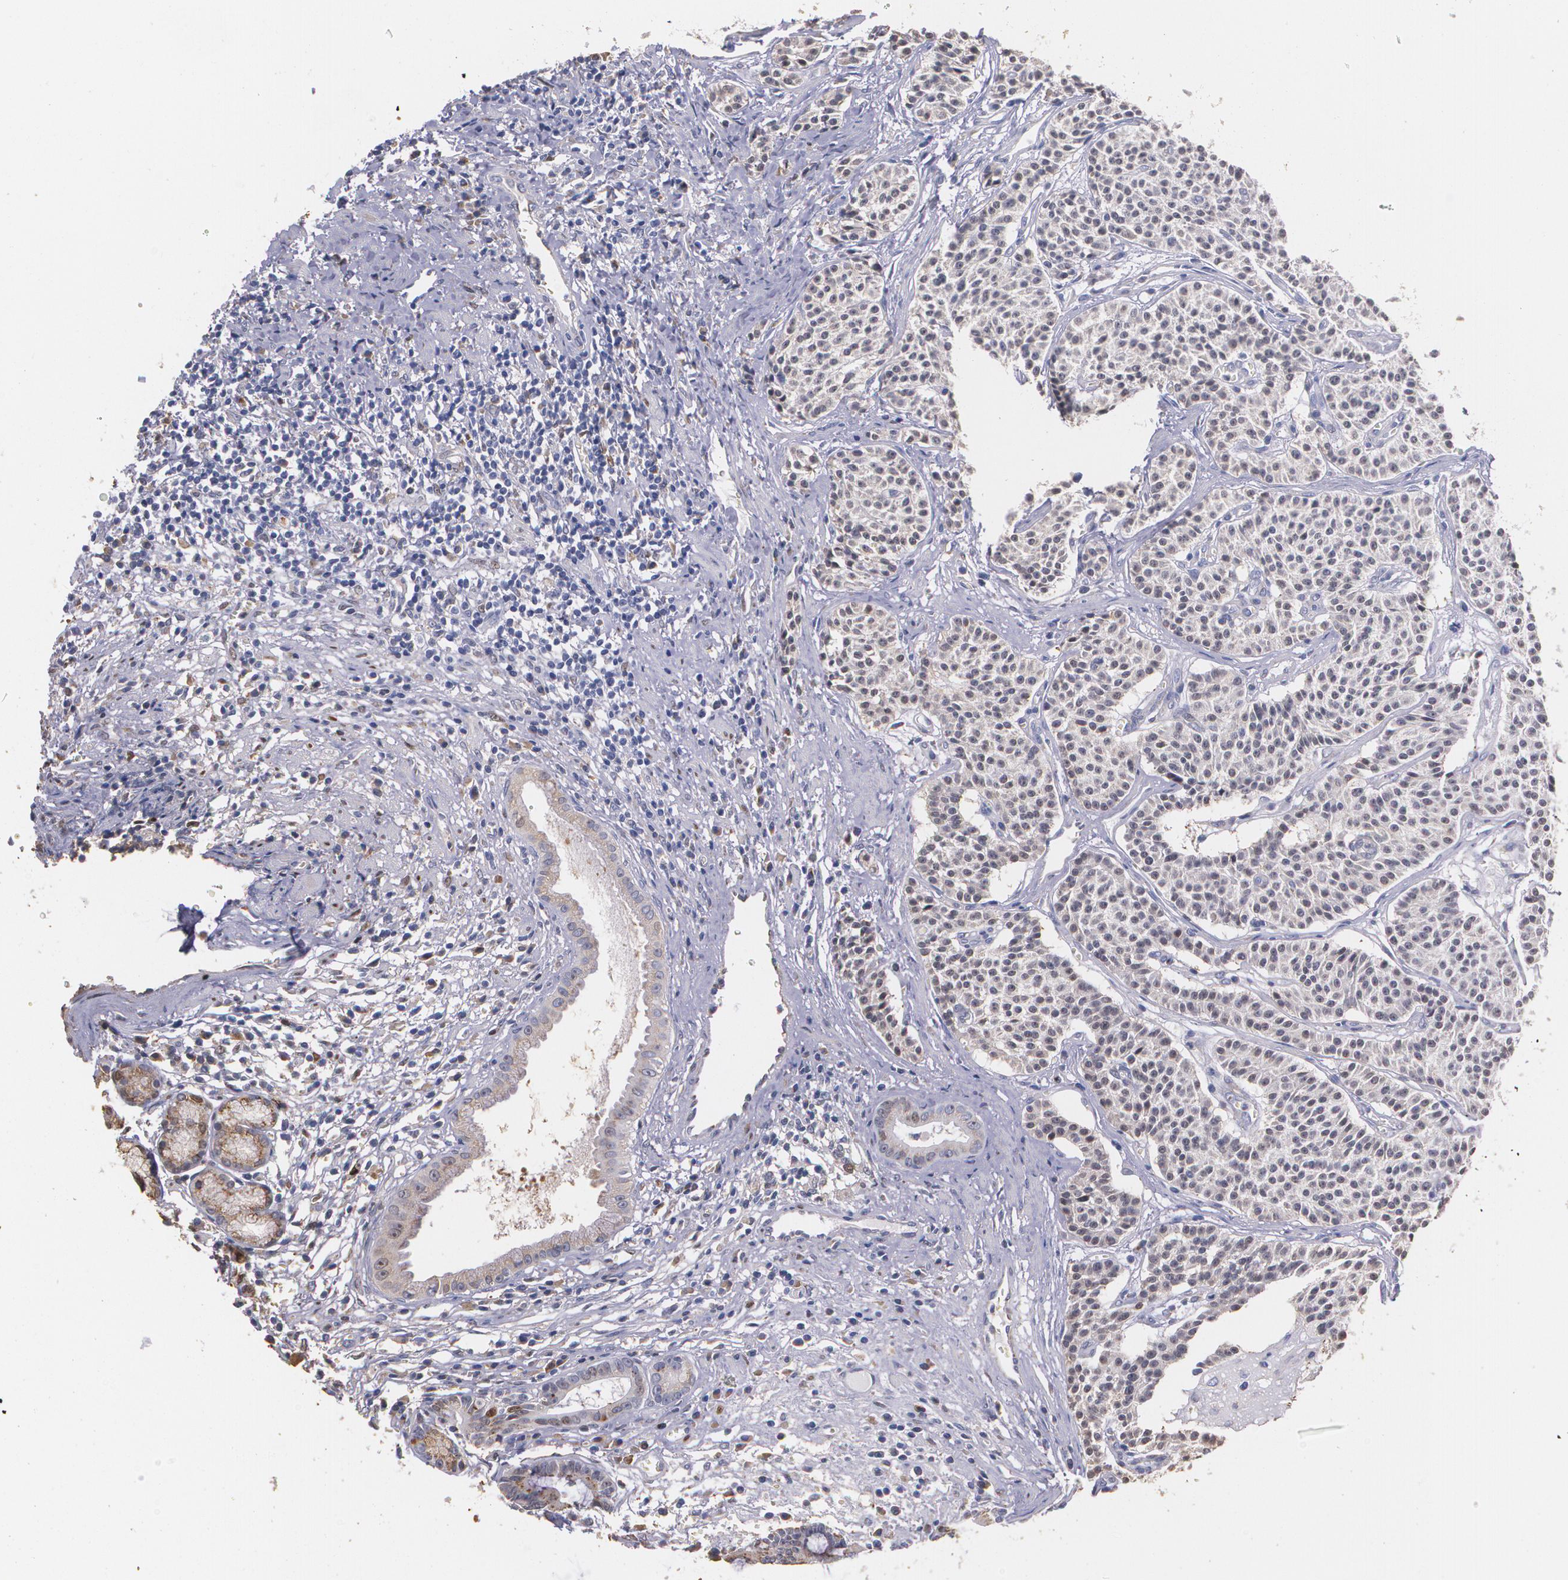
{"staining": {"intensity": "weak", "quantity": ">75%", "location": "cytoplasmic/membranous"}, "tissue": "carcinoid", "cell_type": "Tumor cells", "image_type": "cancer", "snomed": [{"axis": "morphology", "description": "Carcinoid, malignant, NOS"}, {"axis": "topography", "description": "Stomach"}], "caption": "Immunohistochemistry staining of malignant carcinoid, which displays low levels of weak cytoplasmic/membranous staining in approximately >75% of tumor cells indicating weak cytoplasmic/membranous protein expression. The staining was performed using DAB (brown) for protein detection and nuclei were counterstained in hematoxylin (blue).", "gene": "ATF3", "patient": {"sex": "female", "age": 76}}